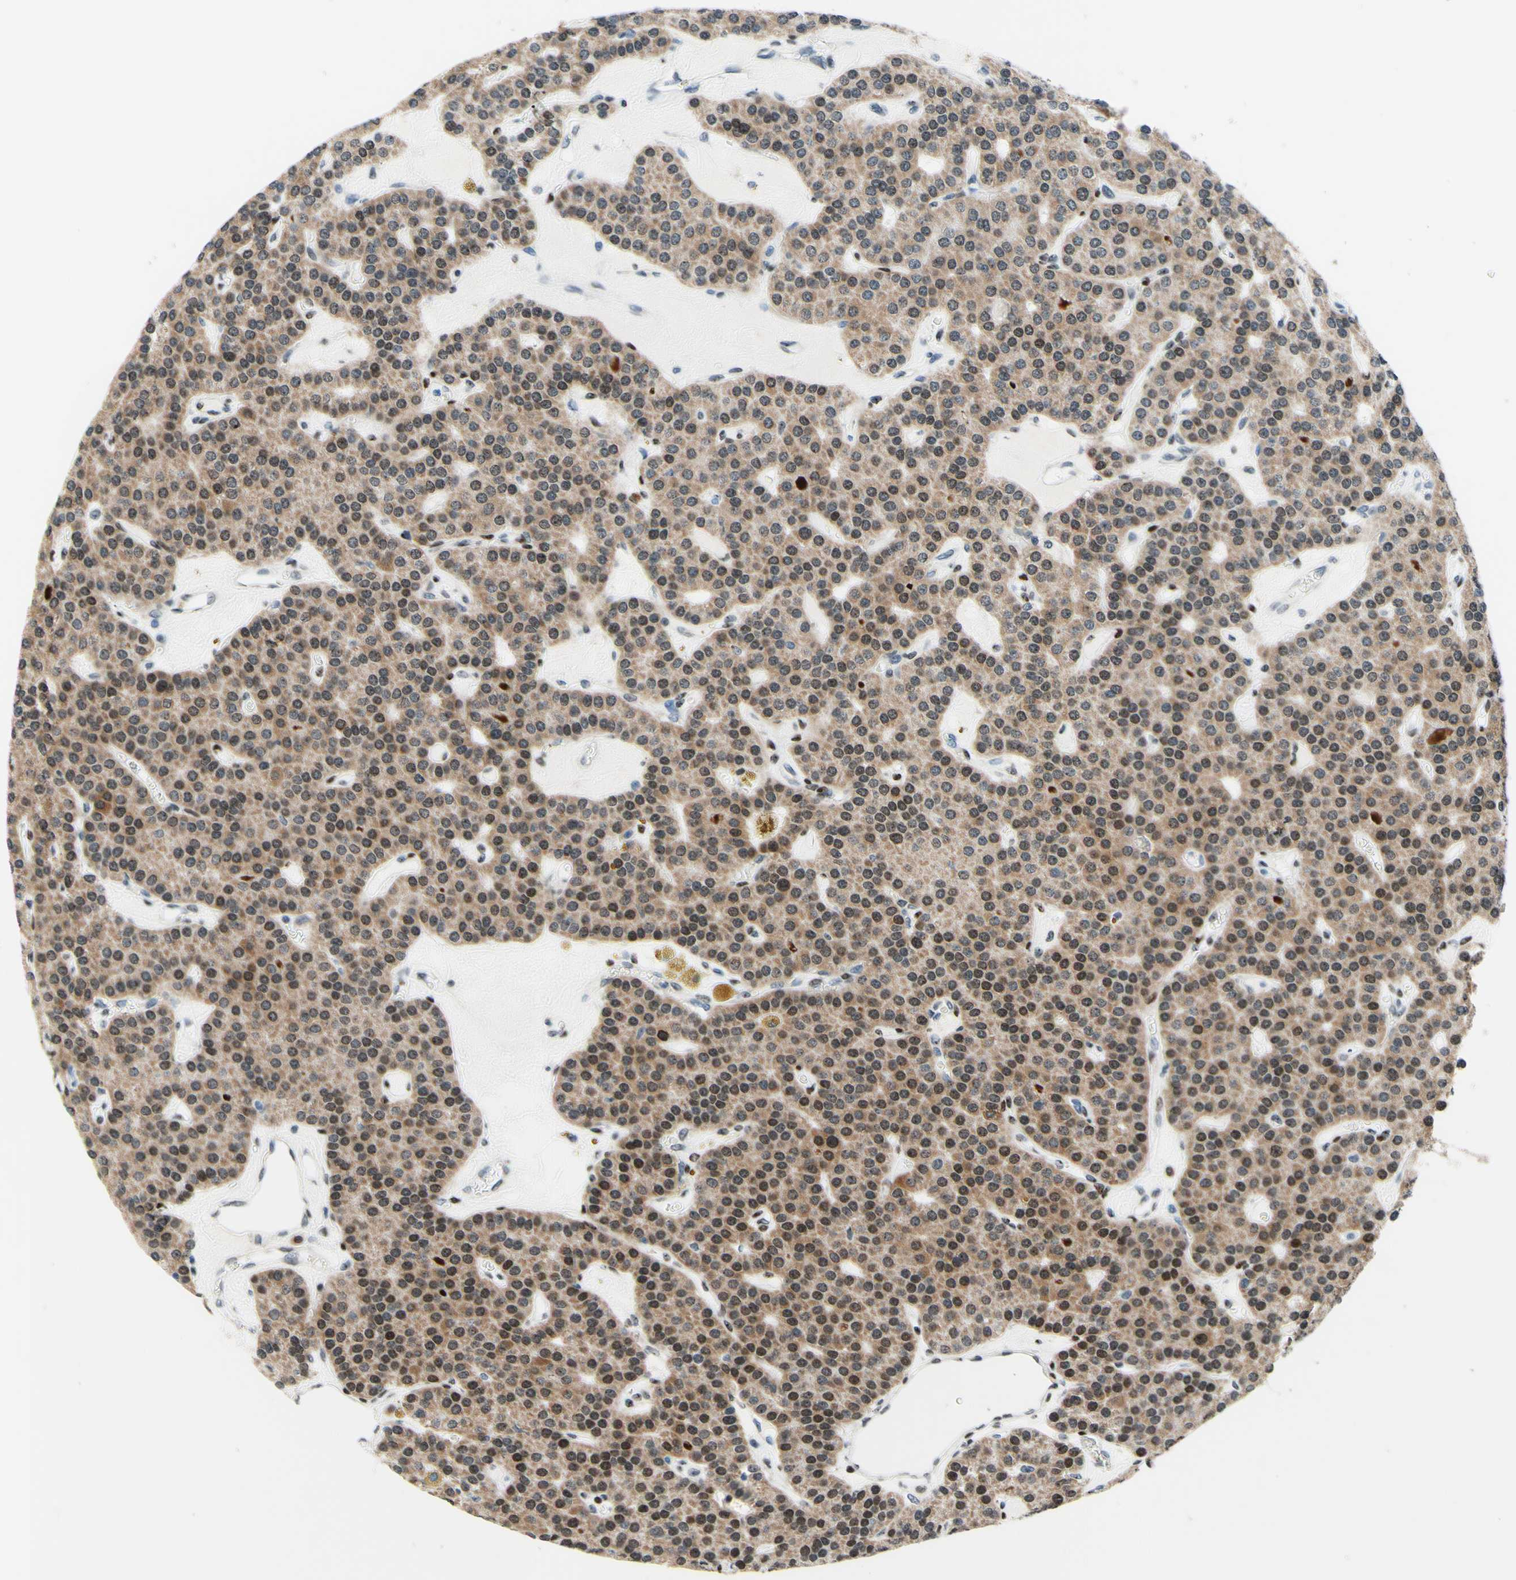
{"staining": {"intensity": "moderate", "quantity": ">75%", "location": "cytoplasmic/membranous,nuclear"}, "tissue": "parathyroid gland", "cell_type": "Glandular cells", "image_type": "normal", "snomed": [{"axis": "morphology", "description": "Normal tissue, NOS"}, {"axis": "morphology", "description": "Adenoma, NOS"}, {"axis": "topography", "description": "Parathyroid gland"}], "caption": "Immunohistochemistry (IHC) image of unremarkable parathyroid gland stained for a protein (brown), which demonstrates medium levels of moderate cytoplasmic/membranous,nuclear staining in about >75% of glandular cells.", "gene": "CBX7", "patient": {"sex": "female", "age": 86}}